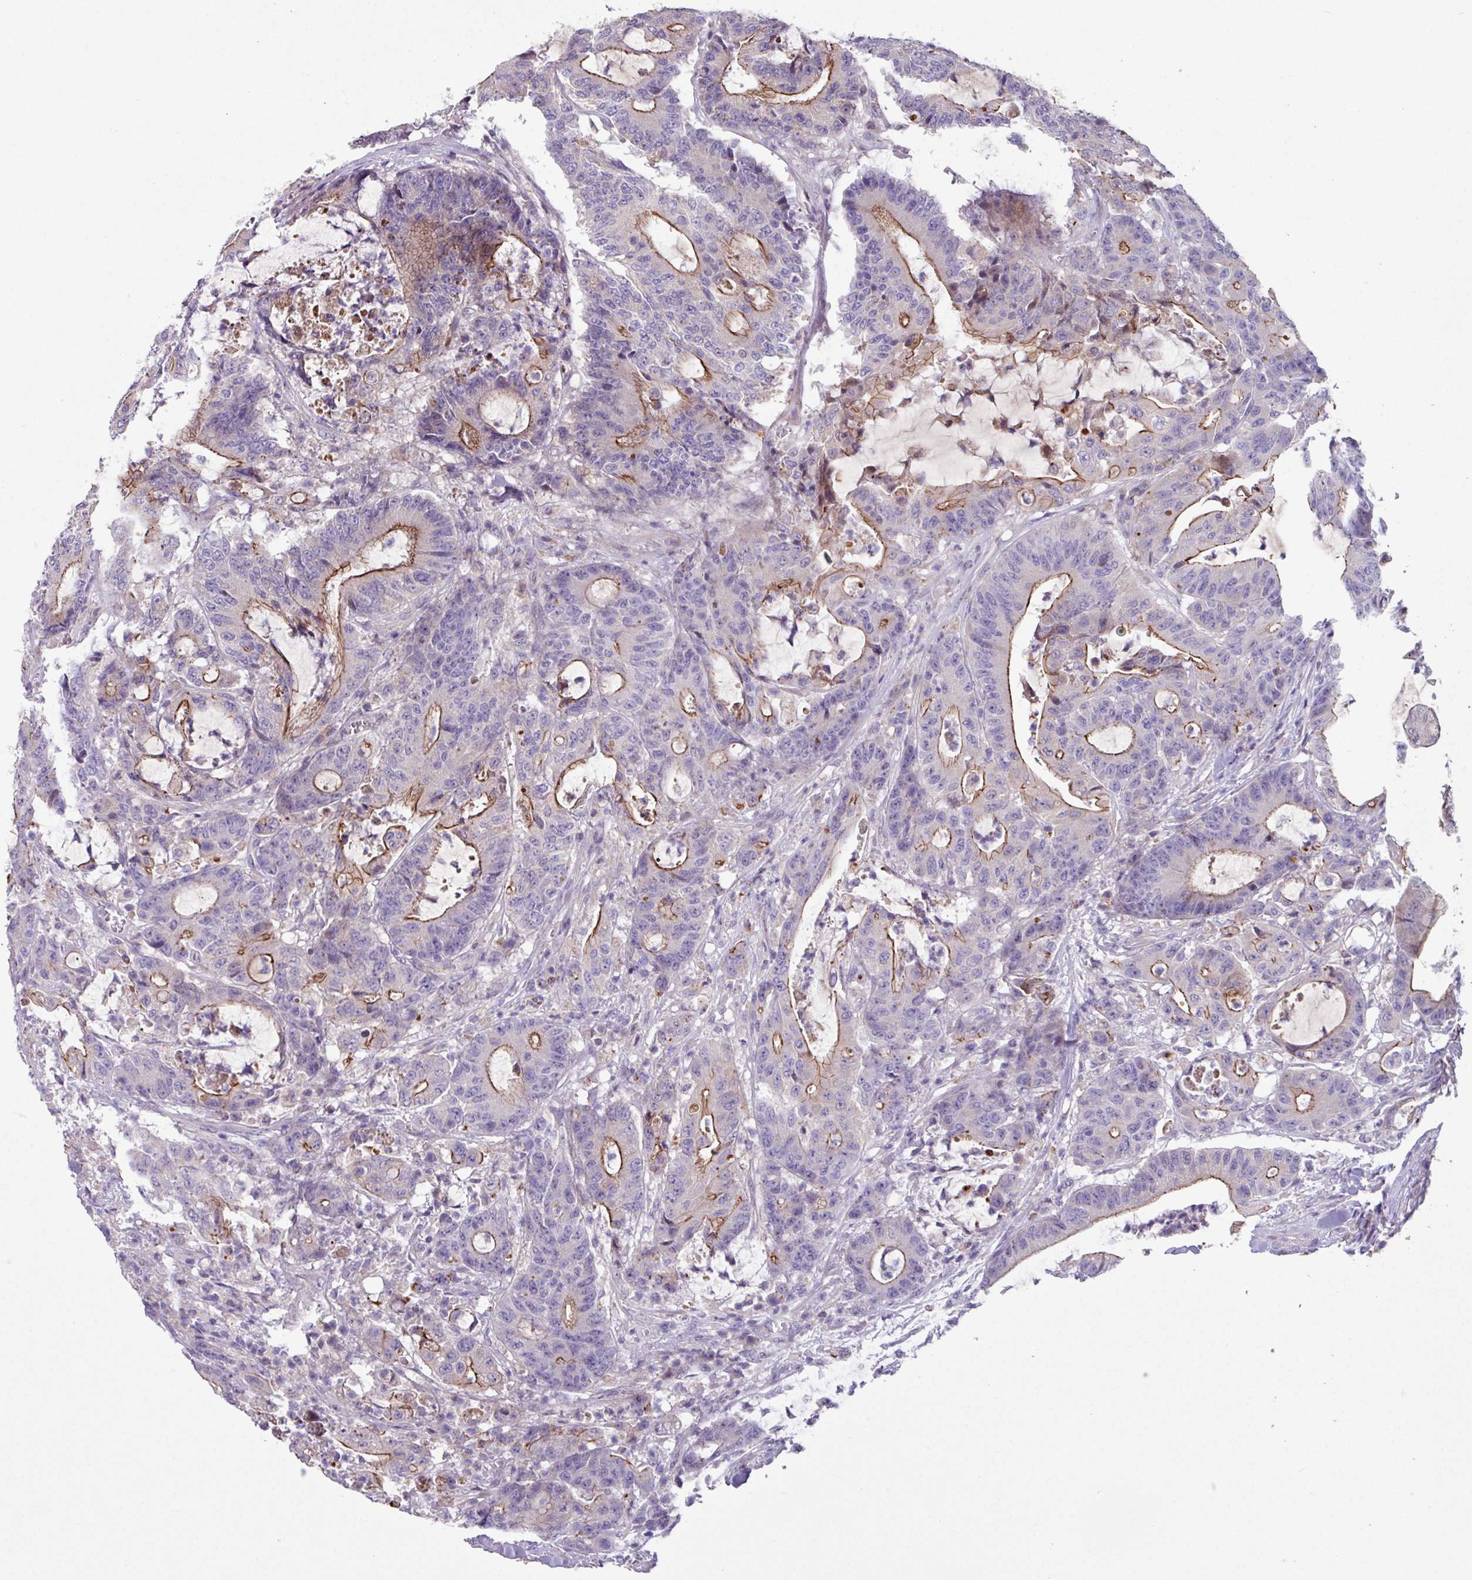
{"staining": {"intensity": "moderate", "quantity": "25%-75%", "location": "cytoplasmic/membranous"}, "tissue": "colorectal cancer", "cell_type": "Tumor cells", "image_type": "cancer", "snomed": [{"axis": "morphology", "description": "Adenocarcinoma, NOS"}, {"axis": "topography", "description": "Colon"}], "caption": "Protein expression analysis of human colorectal cancer (adenocarcinoma) reveals moderate cytoplasmic/membranous positivity in approximately 25%-75% of tumor cells.", "gene": "IQCJ", "patient": {"sex": "female", "age": 84}}